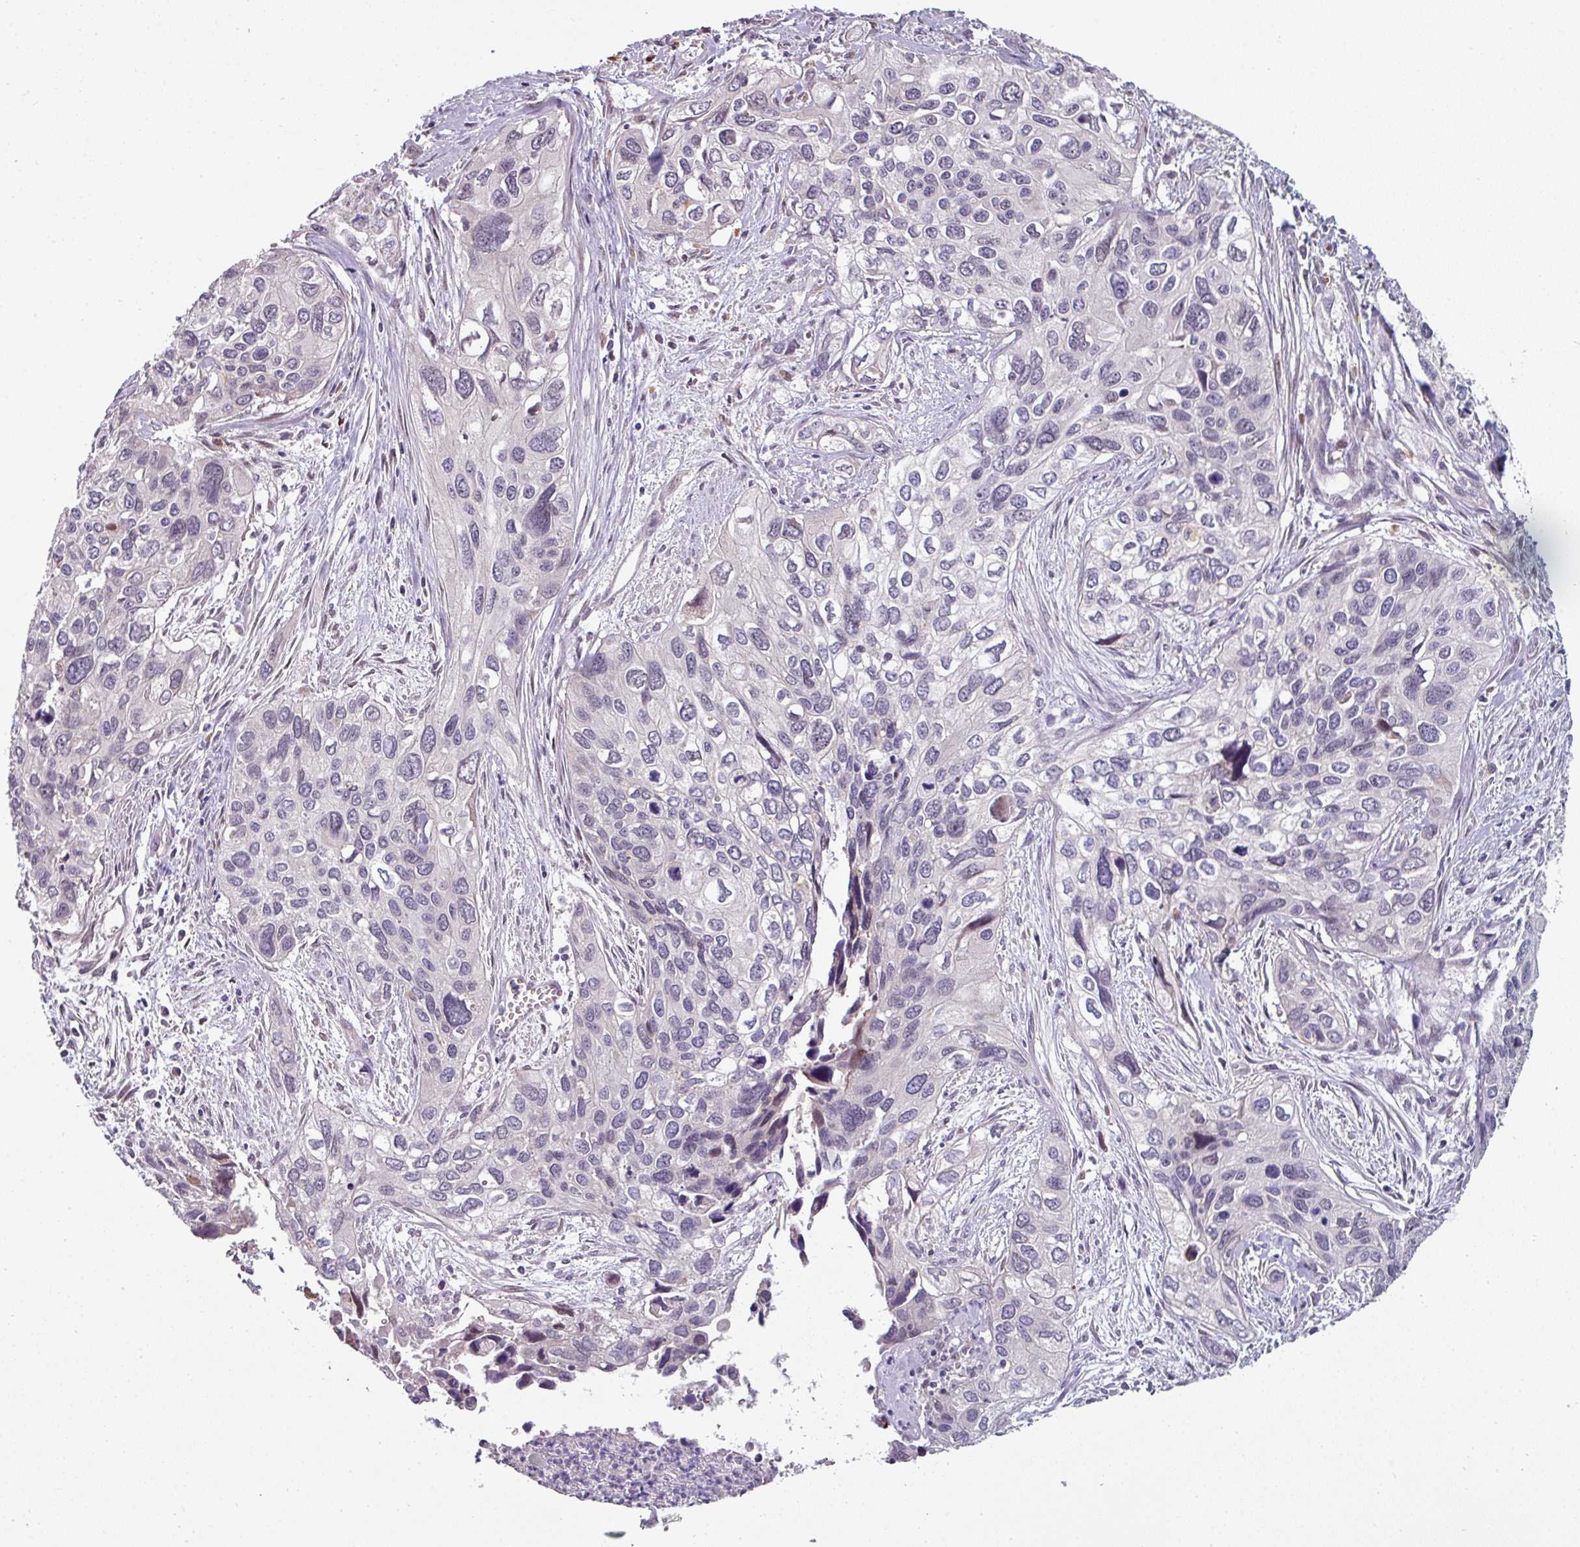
{"staining": {"intensity": "negative", "quantity": "none", "location": "none"}, "tissue": "cervical cancer", "cell_type": "Tumor cells", "image_type": "cancer", "snomed": [{"axis": "morphology", "description": "Squamous cell carcinoma, NOS"}, {"axis": "topography", "description": "Cervix"}], "caption": "Immunohistochemistry (IHC) micrograph of neoplastic tissue: human cervical squamous cell carcinoma stained with DAB reveals no significant protein expression in tumor cells.", "gene": "SWSAP1", "patient": {"sex": "female", "age": 55}}